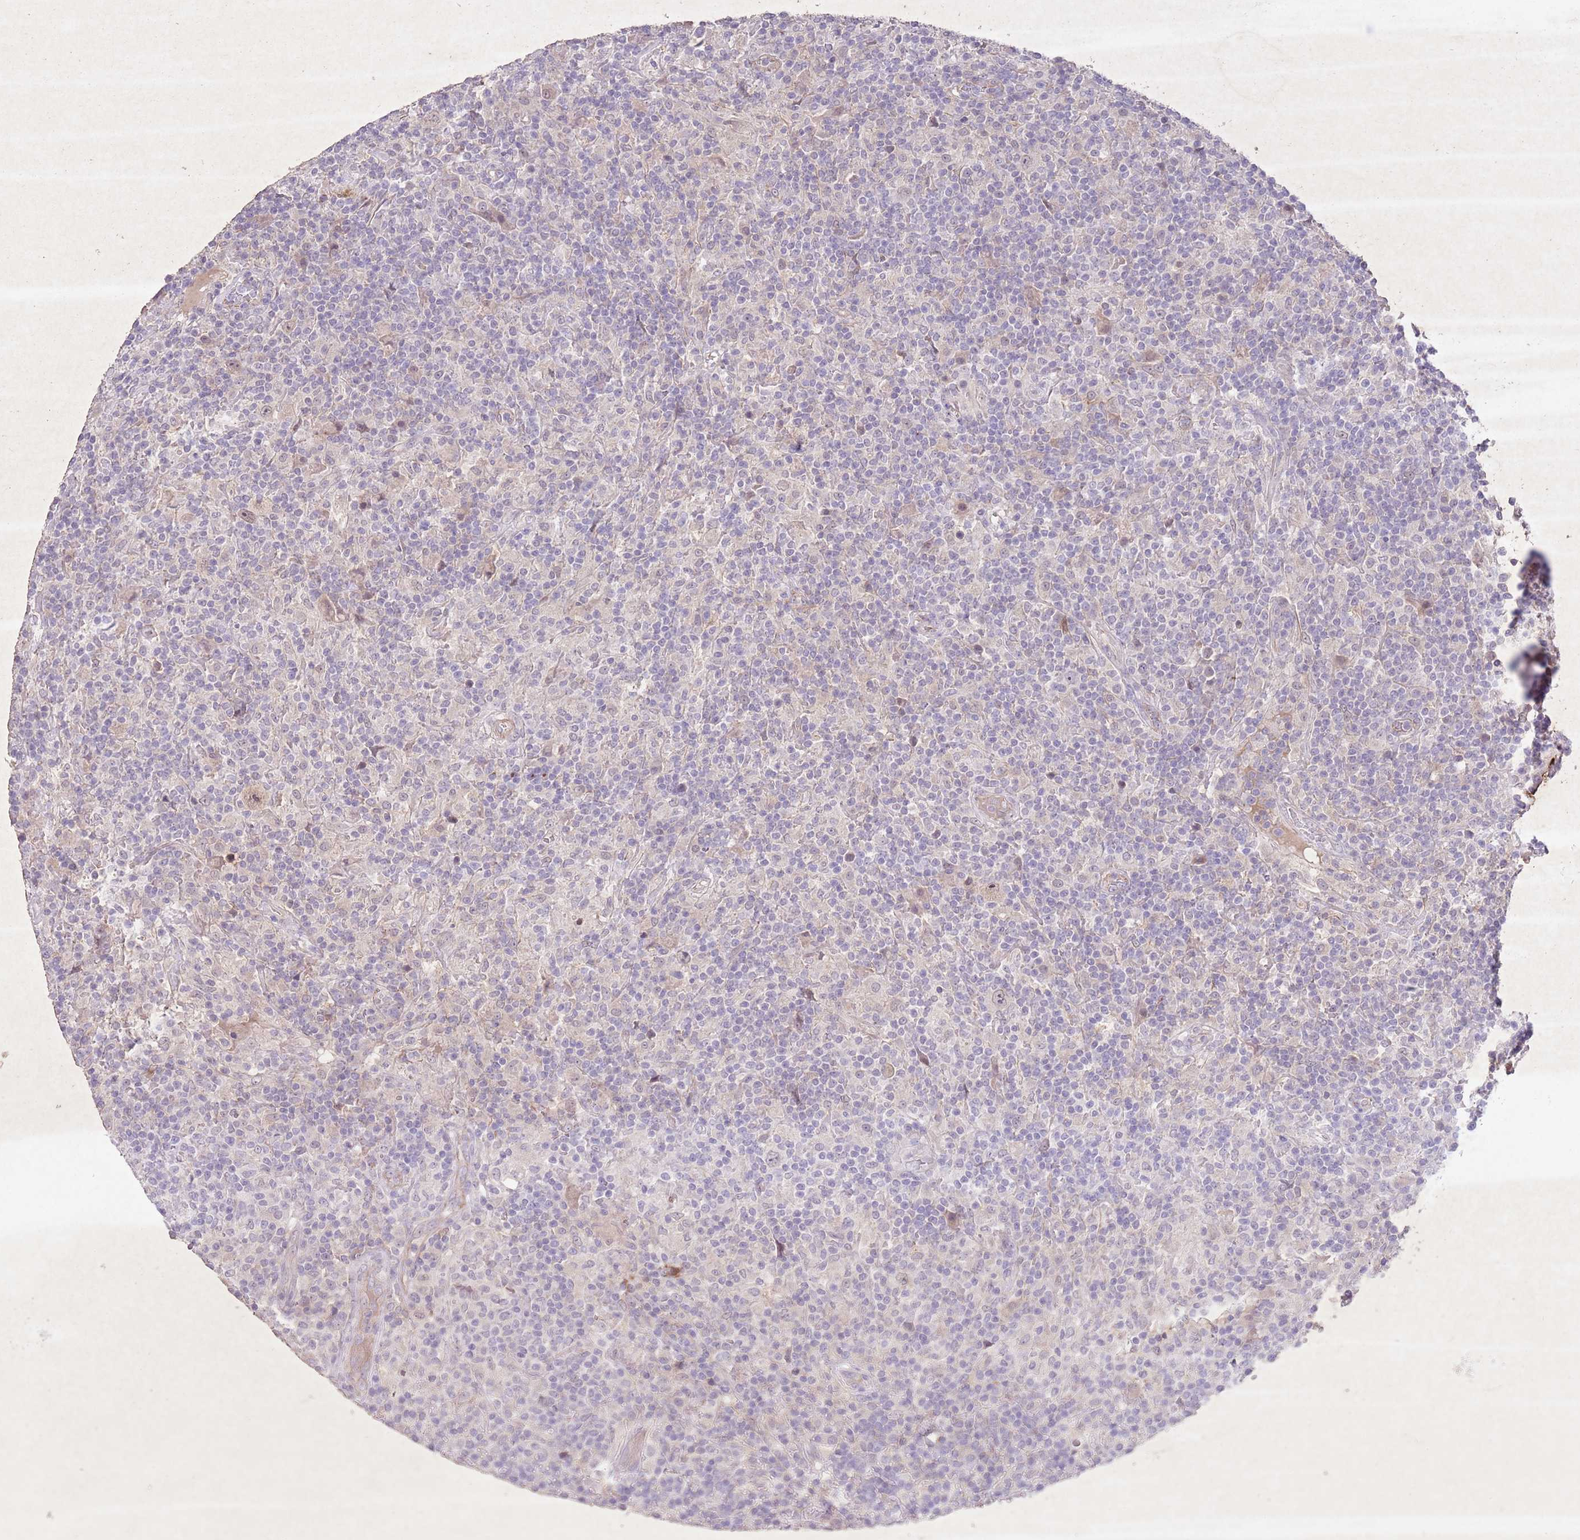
{"staining": {"intensity": "weak", "quantity": "<25%", "location": "nuclear"}, "tissue": "lymphoma", "cell_type": "Tumor cells", "image_type": "cancer", "snomed": [{"axis": "morphology", "description": "Hodgkin's disease, NOS"}, {"axis": "topography", "description": "Lymph node"}], "caption": "Tumor cells show no significant positivity in Hodgkin's disease.", "gene": "CCNI", "patient": {"sex": "male", "age": 70}}